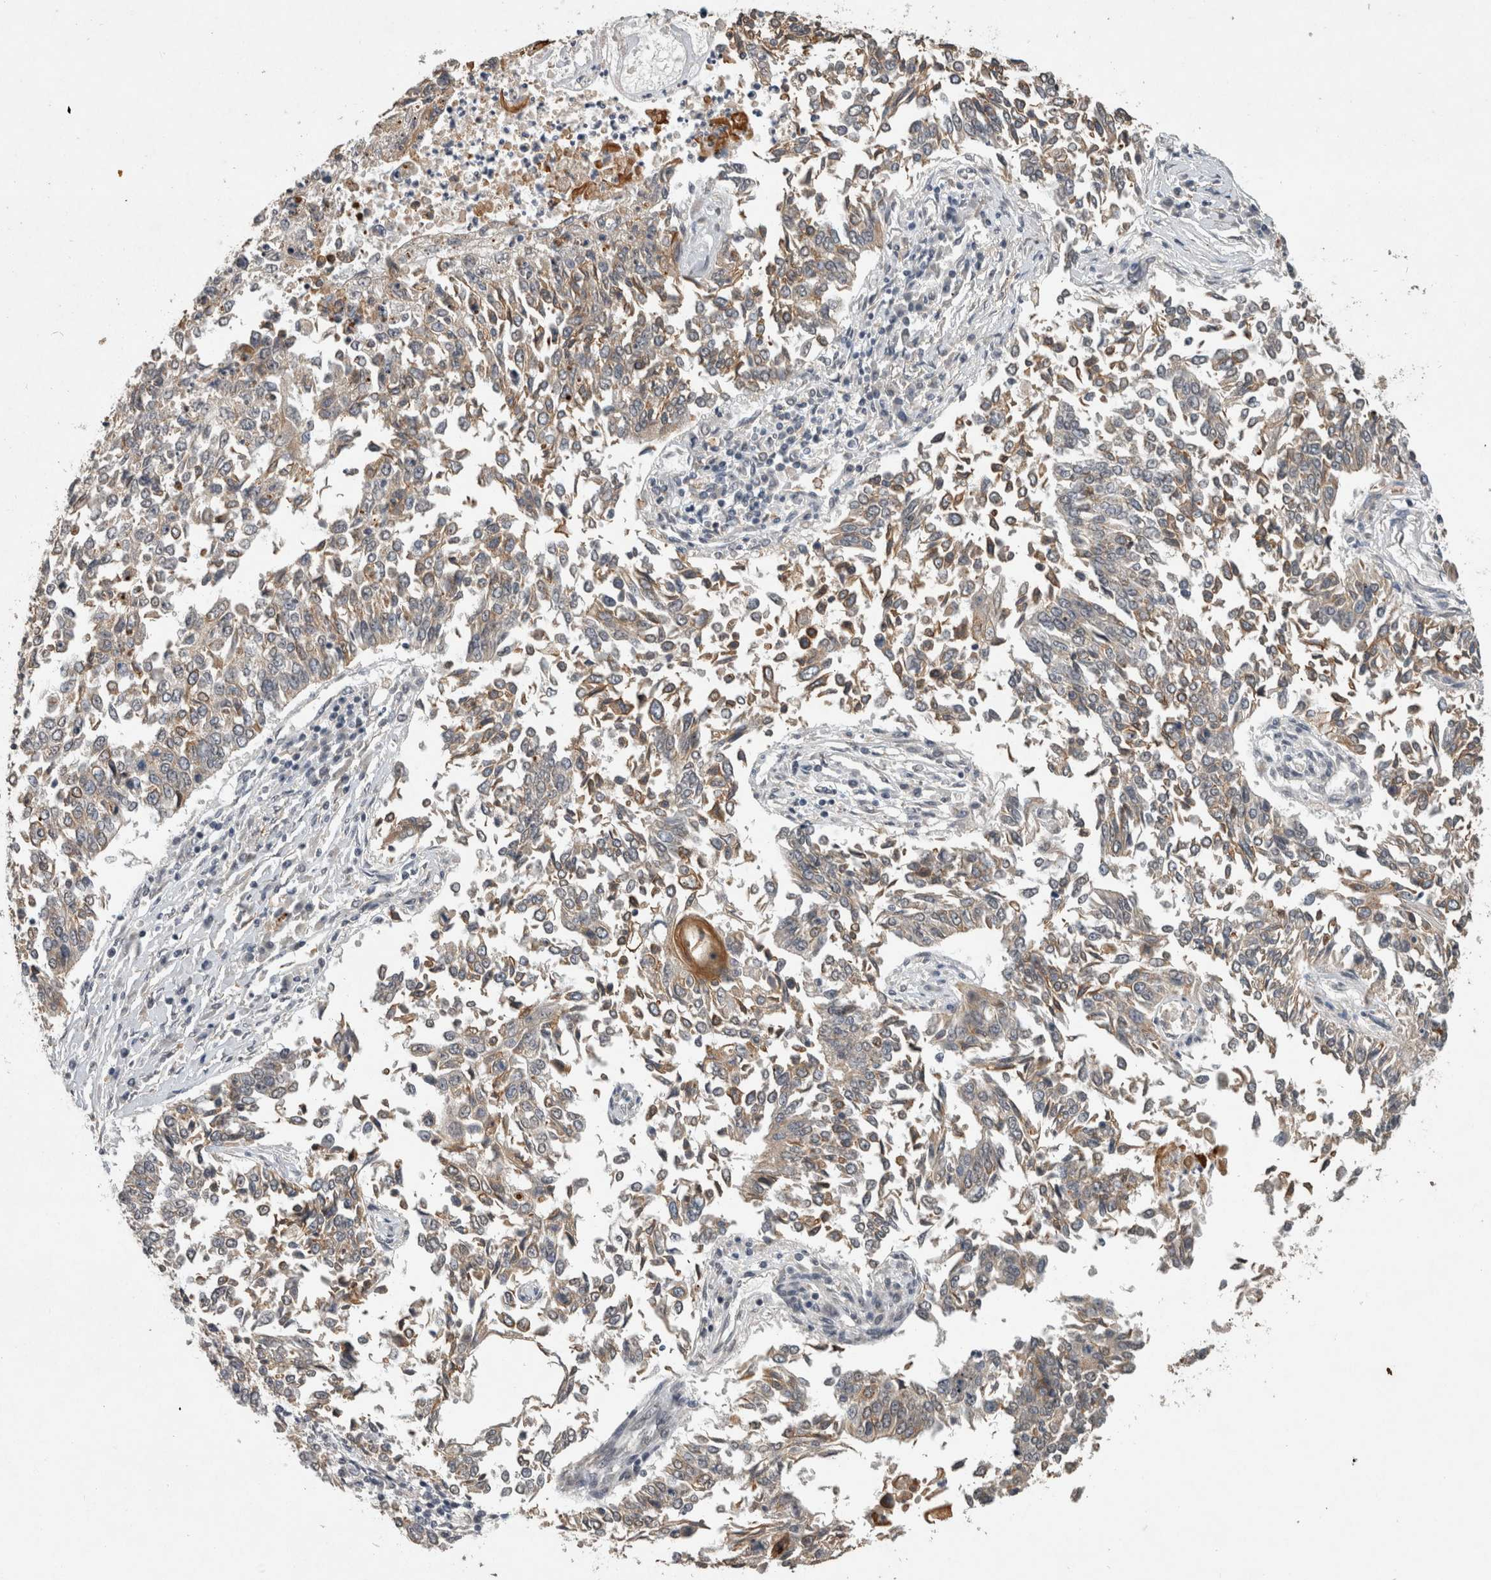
{"staining": {"intensity": "weak", "quantity": "<25%", "location": "cytoplasmic/membranous"}, "tissue": "lung cancer", "cell_type": "Tumor cells", "image_type": "cancer", "snomed": [{"axis": "morphology", "description": "Normal tissue, NOS"}, {"axis": "morphology", "description": "Squamous cell carcinoma, NOS"}, {"axis": "topography", "description": "Cartilage tissue"}, {"axis": "topography", "description": "Bronchus"}, {"axis": "topography", "description": "Lung"}, {"axis": "topography", "description": "Peripheral nerve tissue"}], "caption": "Immunohistochemistry of lung cancer displays no expression in tumor cells.", "gene": "RHPN1", "patient": {"sex": "female", "age": 49}}